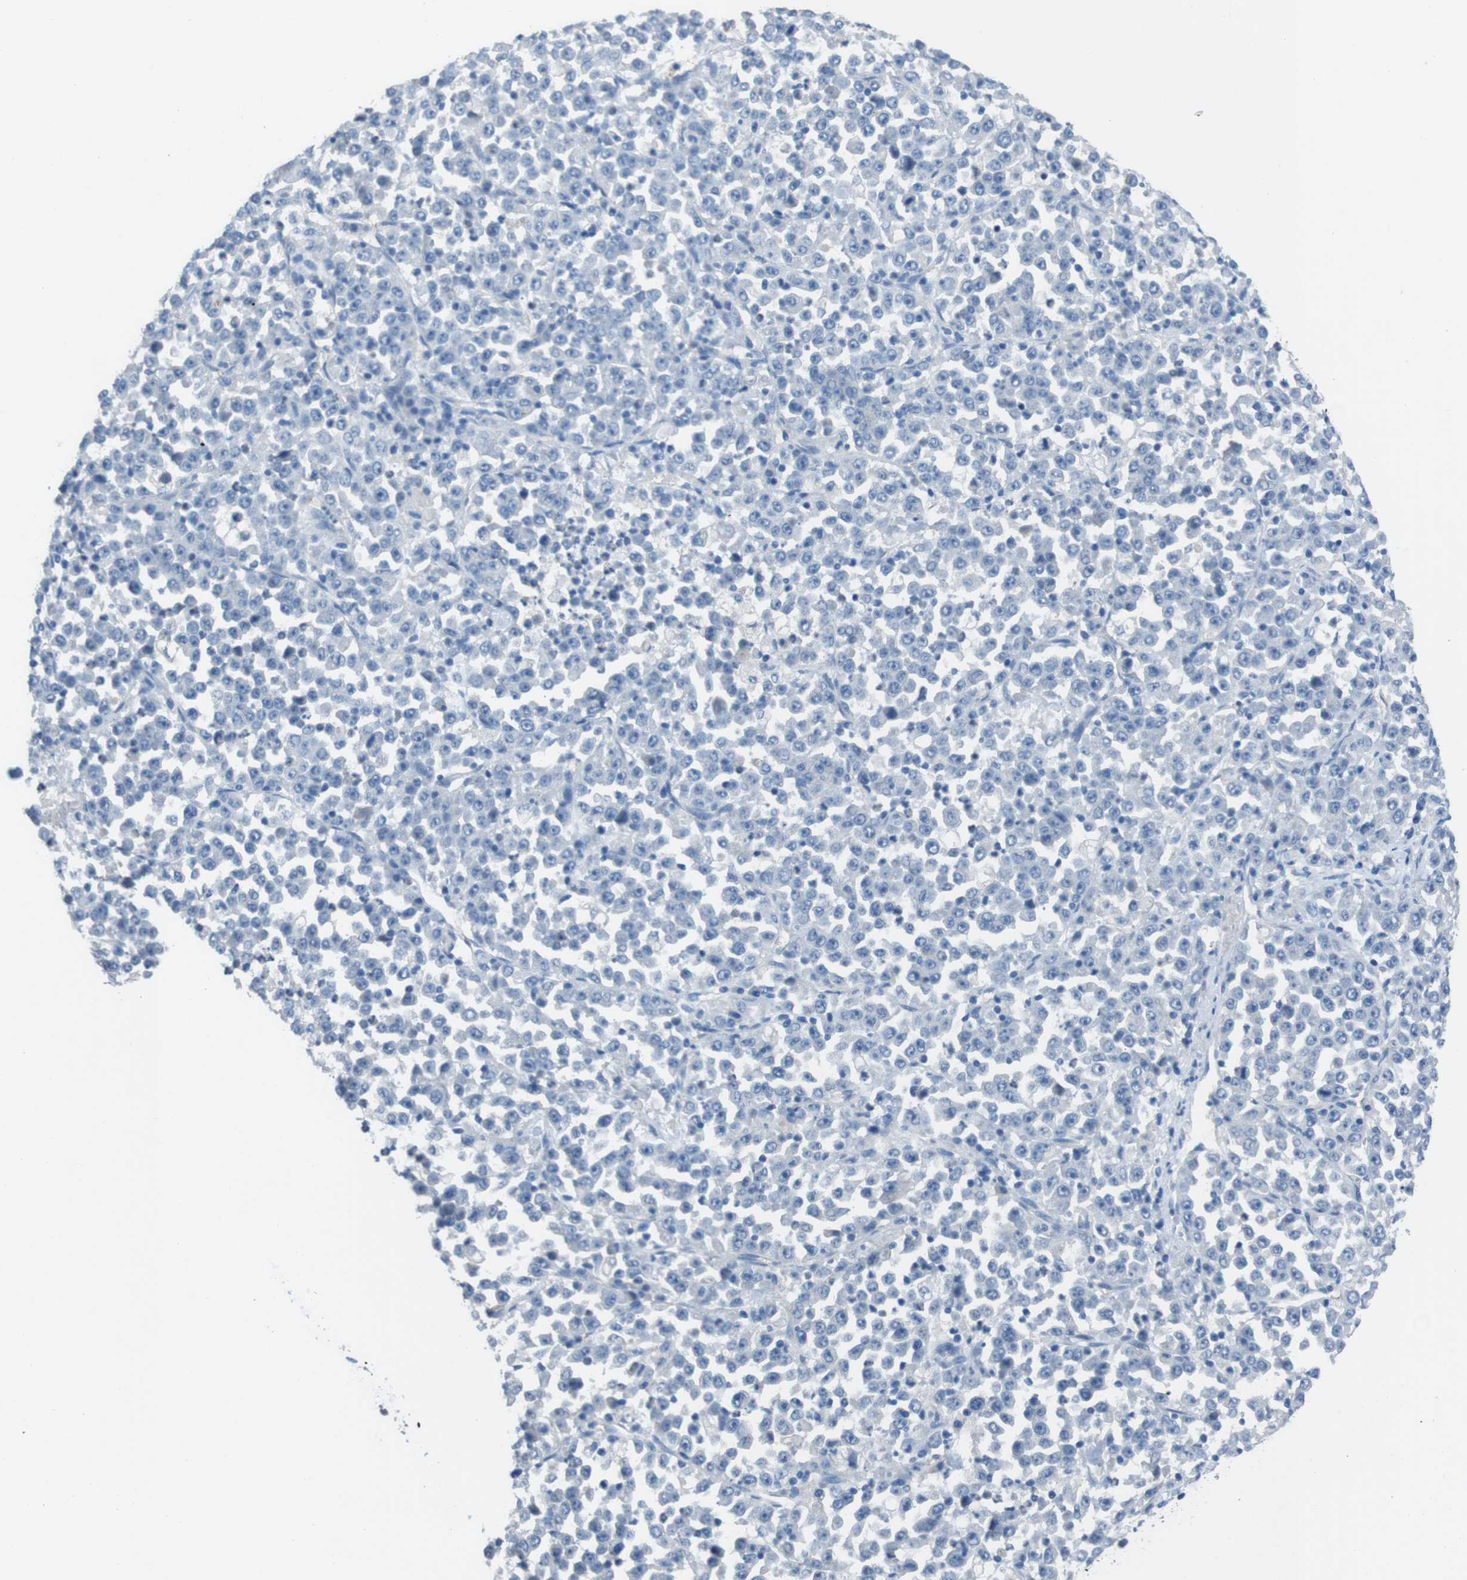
{"staining": {"intensity": "negative", "quantity": "none", "location": "none"}, "tissue": "stomach cancer", "cell_type": "Tumor cells", "image_type": "cancer", "snomed": [{"axis": "morphology", "description": "Normal tissue, NOS"}, {"axis": "morphology", "description": "Adenocarcinoma, NOS"}, {"axis": "topography", "description": "Stomach, upper"}, {"axis": "topography", "description": "Stomach"}], "caption": "Immunohistochemistry (IHC) of human stomach cancer (adenocarcinoma) displays no staining in tumor cells. (DAB immunohistochemistry visualized using brightfield microscopy, high magnification).", "gene": "CYP2C8", "patient": {"sex": "male", "age": 59}}